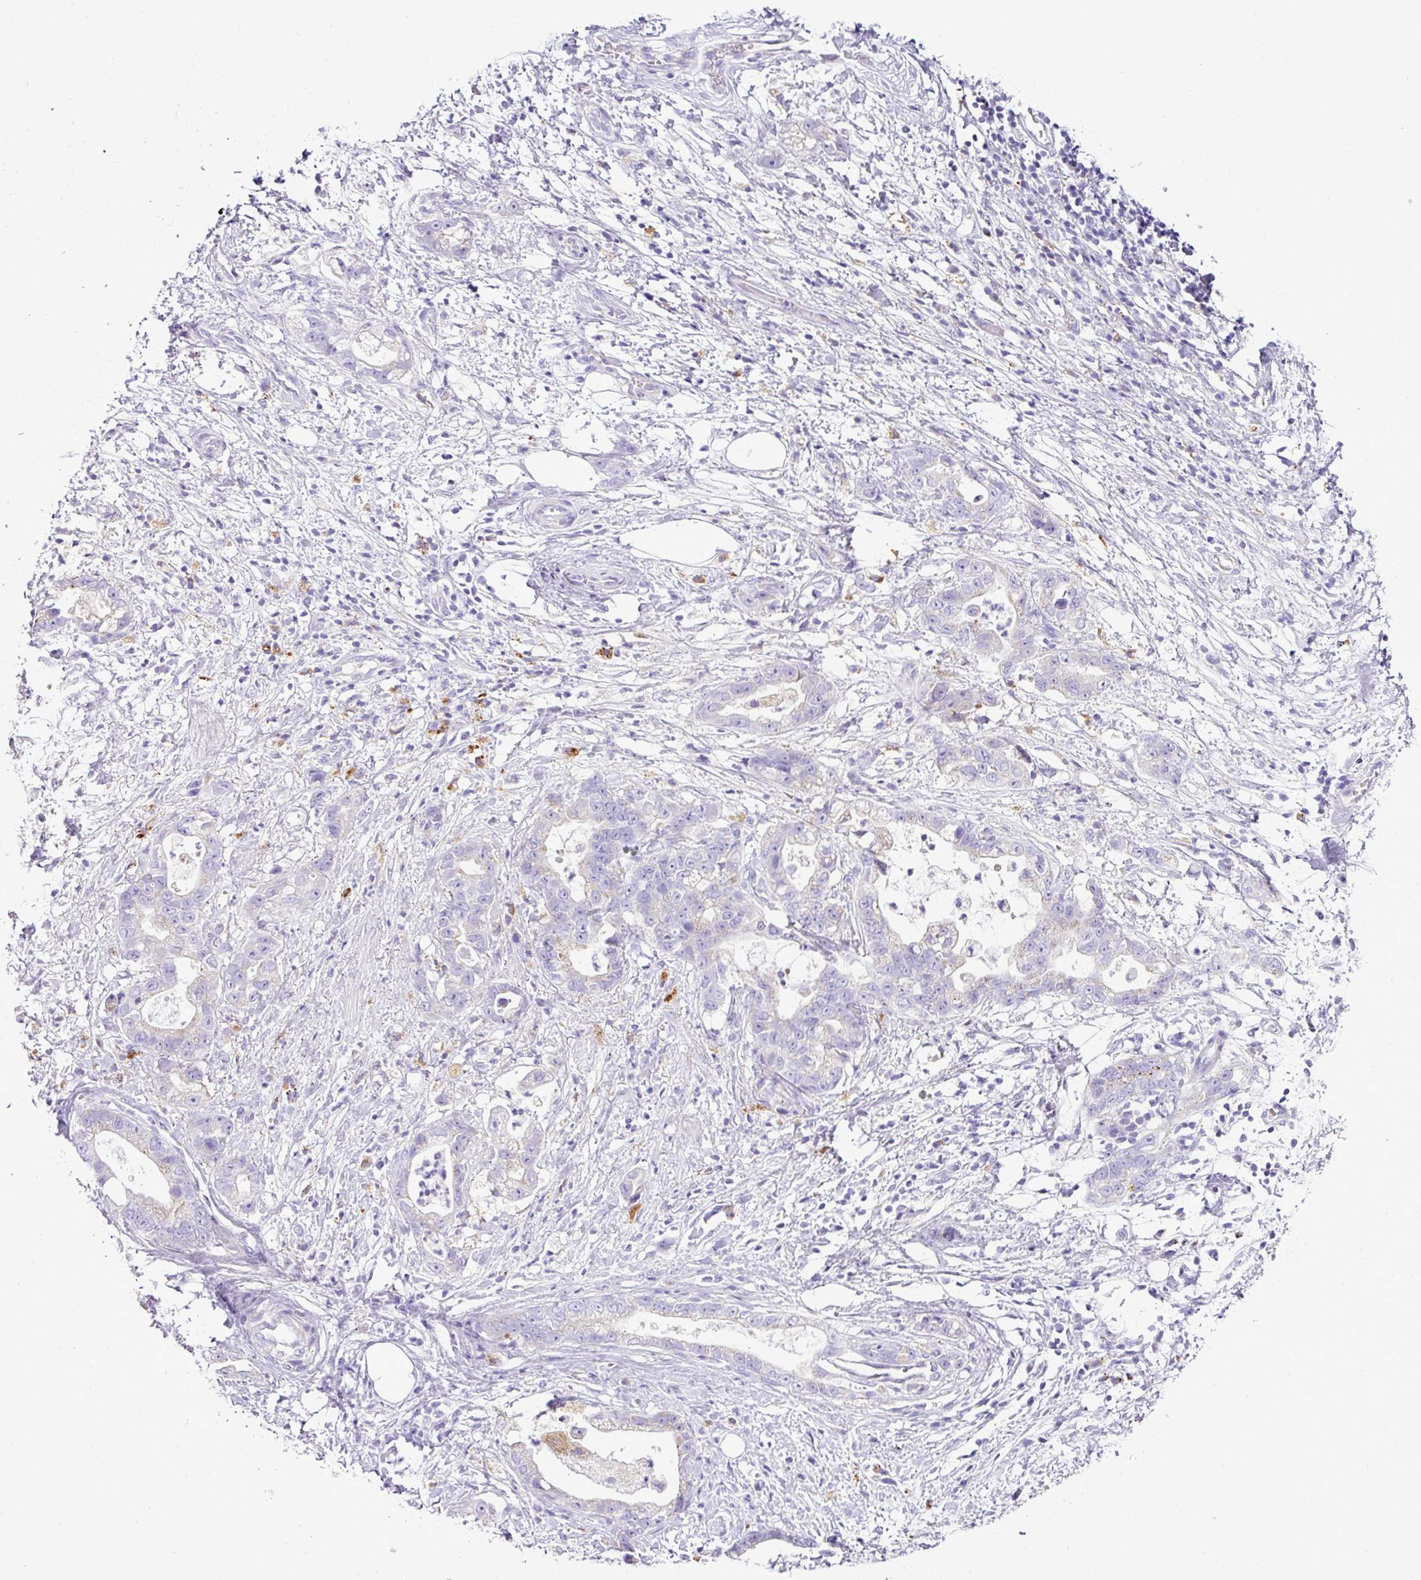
{"staining": {"intensity": "moderate", "quantity": "<25%", "location": "cytoplasmic/membranous"}, "tissue": "stomach cancer", "cell_type": "Tumor cells", "image_type": "cancer", "snomed": [{"axis": "morphology", "description": "Adenocarcinoma, NOS"}, {"axis": "topography", "description": "Stomach"}], "caption": "This is an image of immunohistochemistry staining of adenocarcinoma (stomach), which shows moderate expression in the cytoplasmic/membranous of tumor cells.", "gene": "PGAP4", "patient": {"sex": "male", "age": 55}}